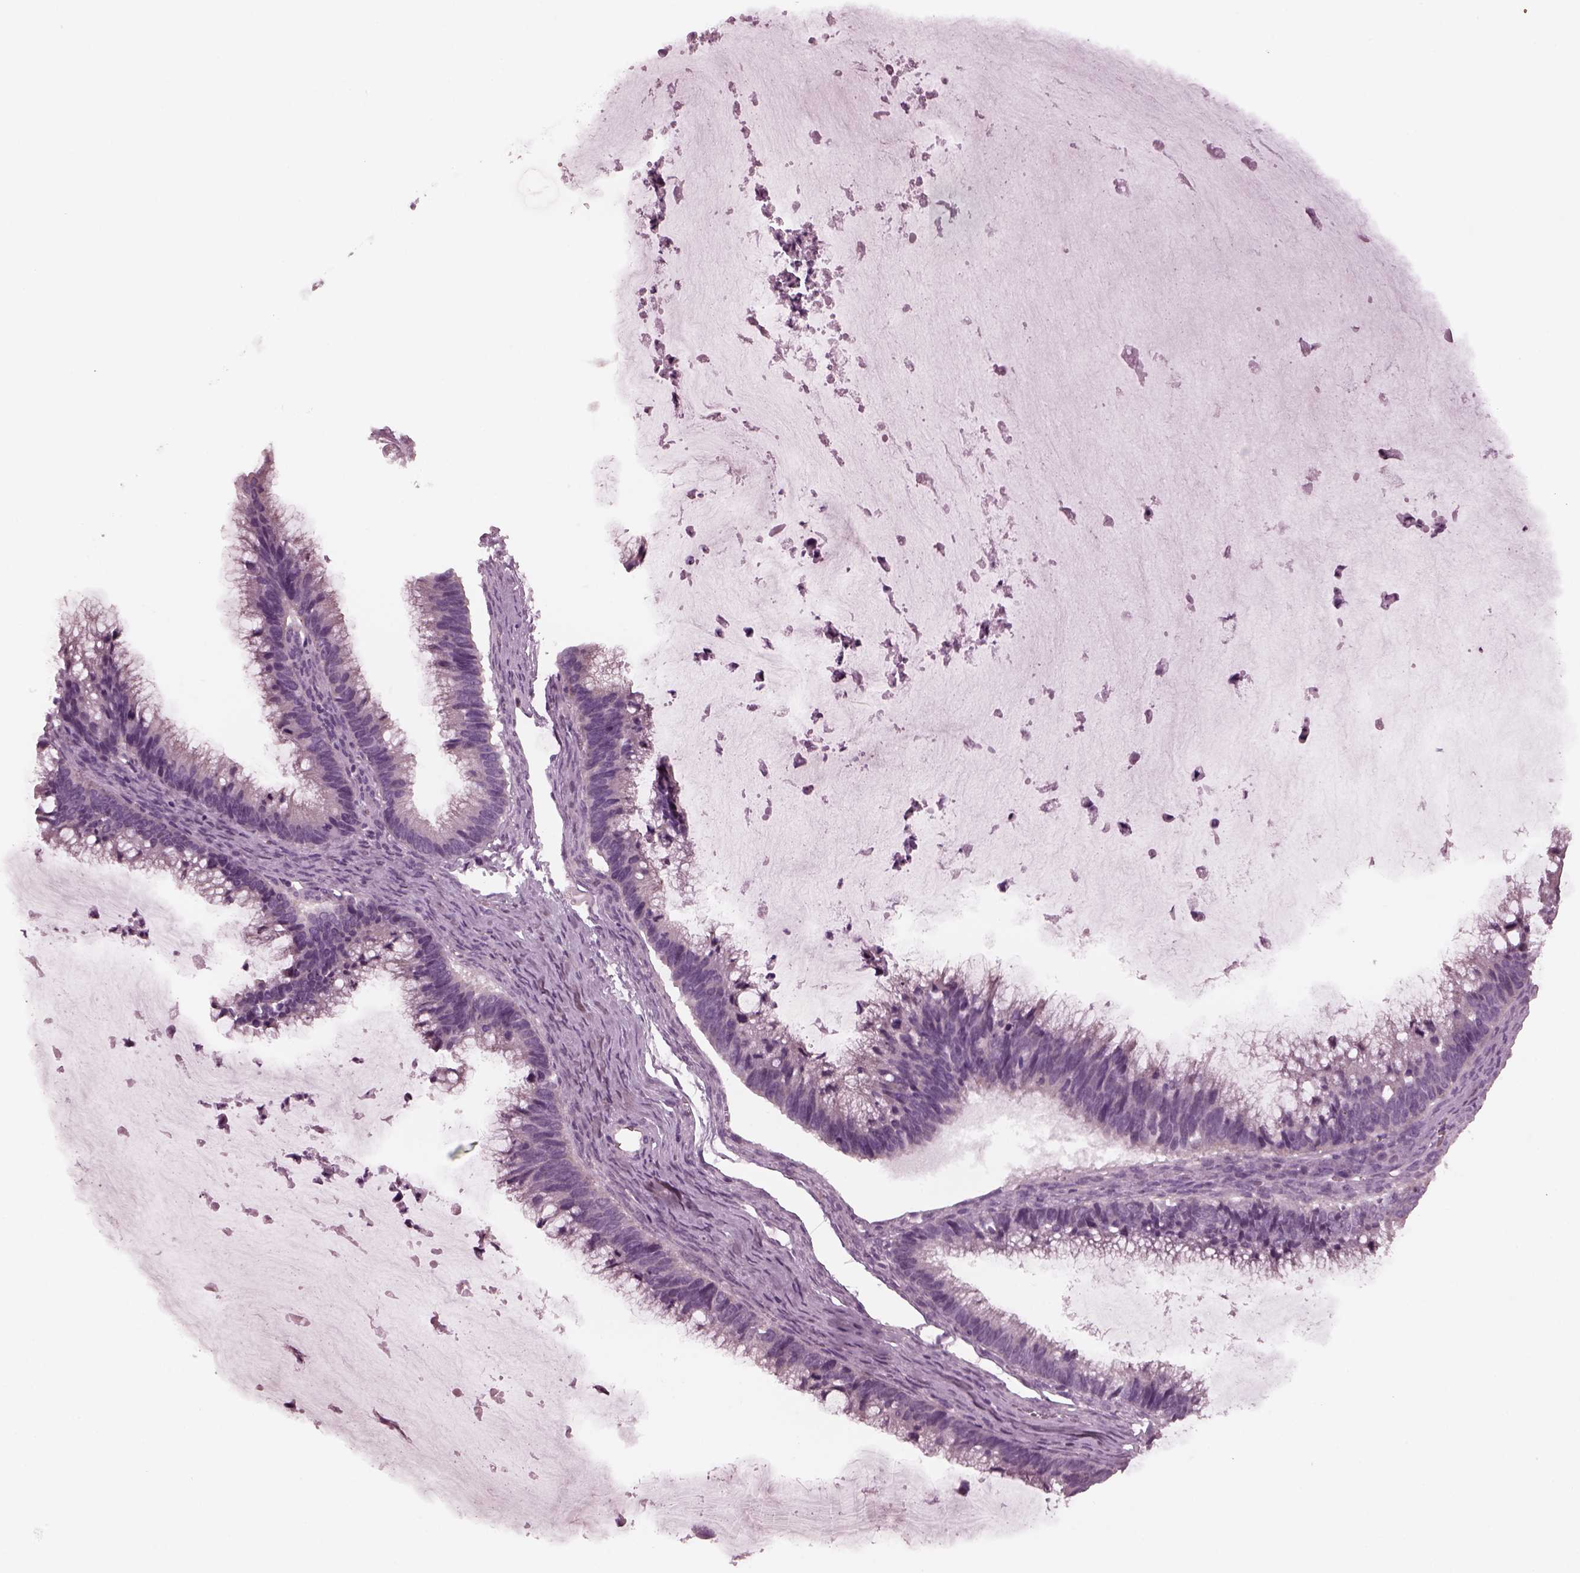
{"staining": {"intensity": "negative", "quantity": "none", "location": "none"}, "tissue": "ovarian cancer", "cell_type": "Tumor cells", "image_type": "cancer", "snomed": [{"axis": "morphology", "description": "Cystadenocarcinoma, mucinous, NOS"}, {"axis": "topography", "description": "Ovary"}], "caption": "Human ovarian cancer (mucinous cystadenocarcinoma) stained for a protein using IHC shows no positivity in tumor cells.", "gene": "YY2", "patient": {"sex": "female", "age": 38}}